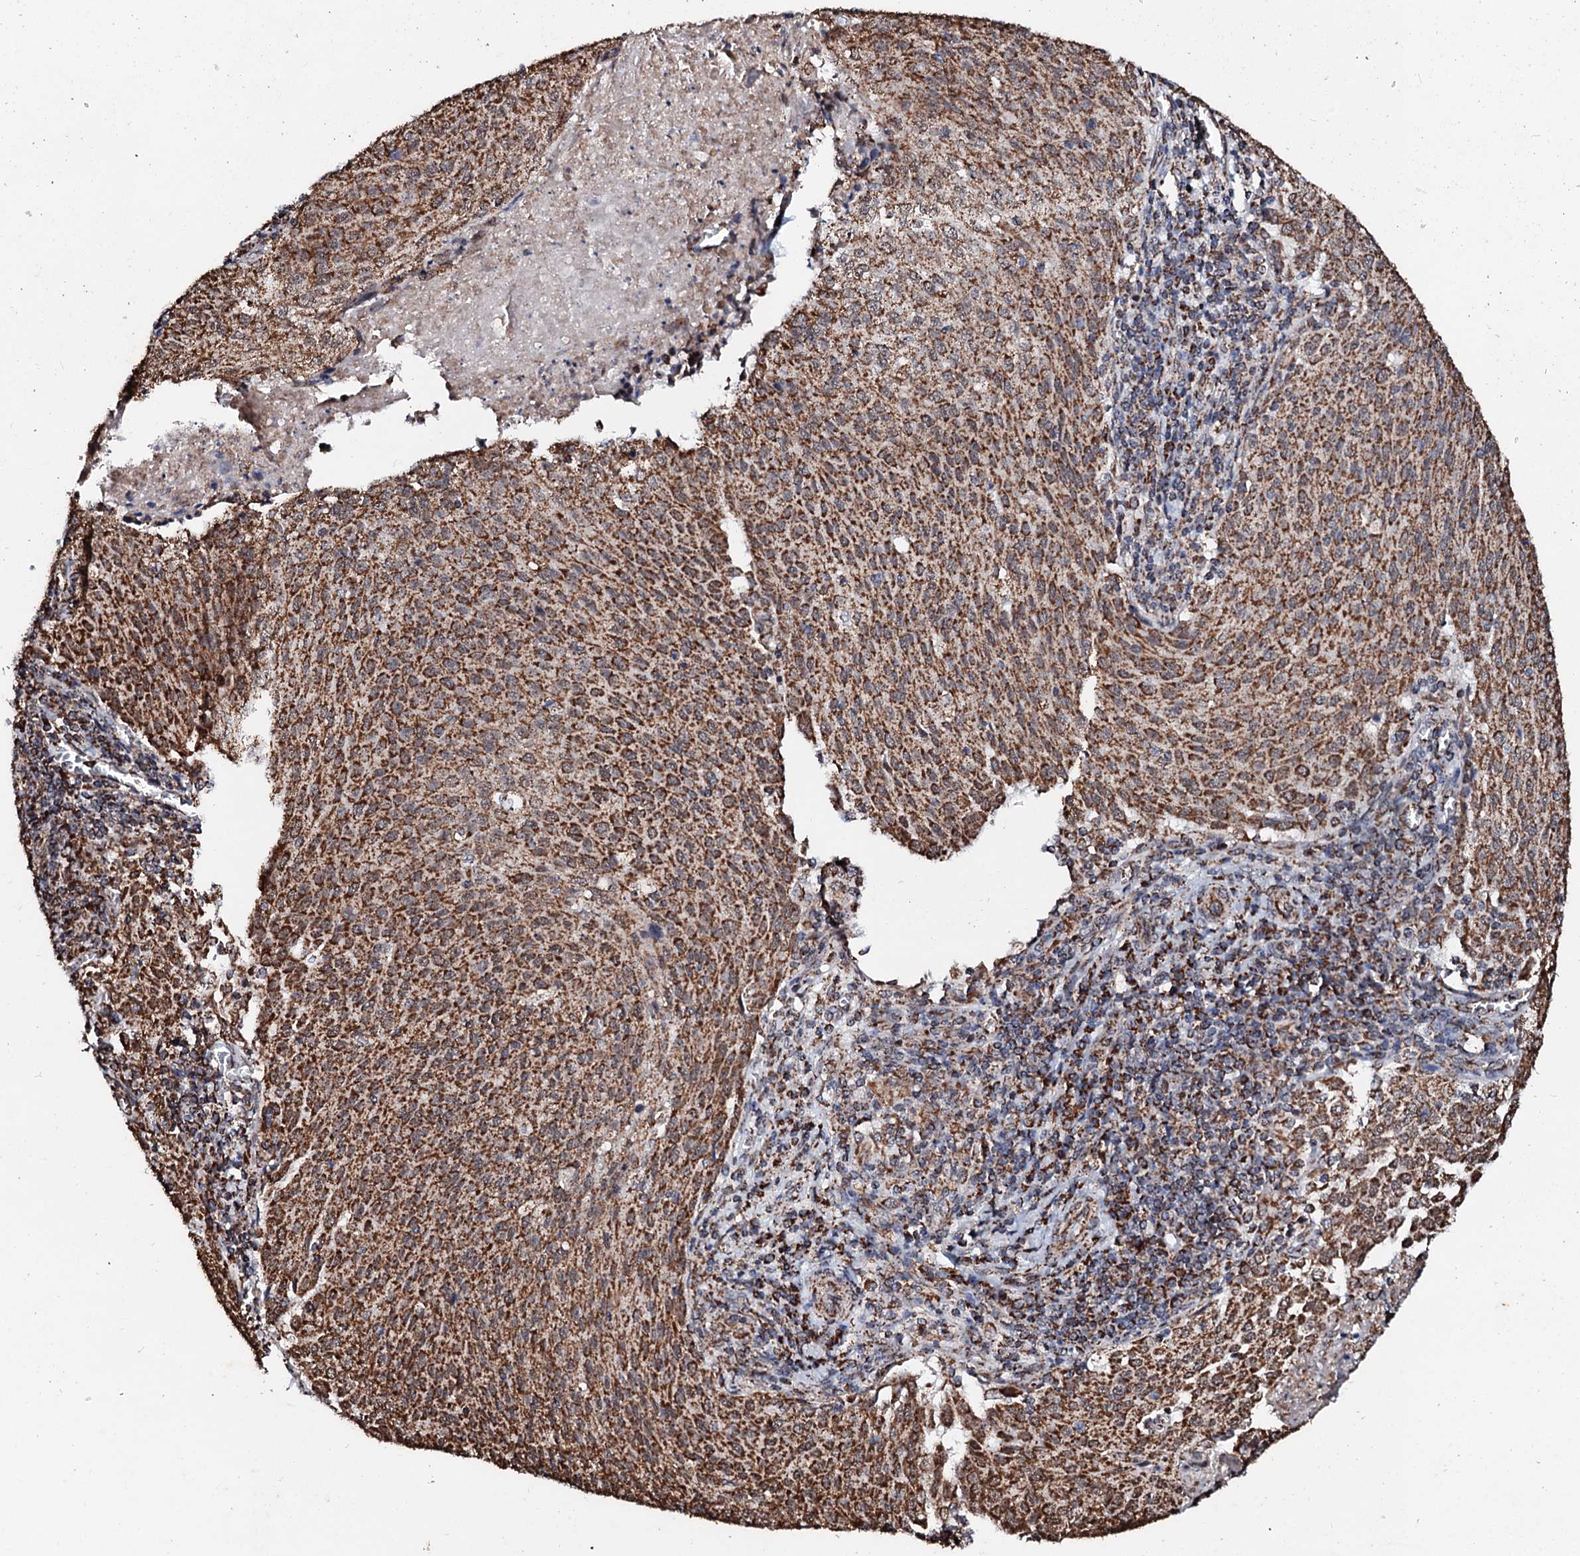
{"staining": {"intensity": "strong", "quantity": ">75%", "location": "cytoplasmic/membranous"}, "tissue": "cervical cancer", "cell_type": "Tumor cells", "image_type": "cancer", "snomed": [{"axis": "morphology", "description": "Squamous cell carcinoma, NOS"}, {"axis": "topography", "description": "Cervix"}], "caption": "IHC of cervical cancer (squamous cell carcinoma) exhibits high levels of strong cytoplasmic/membranous staining in about >75% of tumor cells.", "gene": "SECISBP2L", "patient": {"sex": "female", "age": 46}}